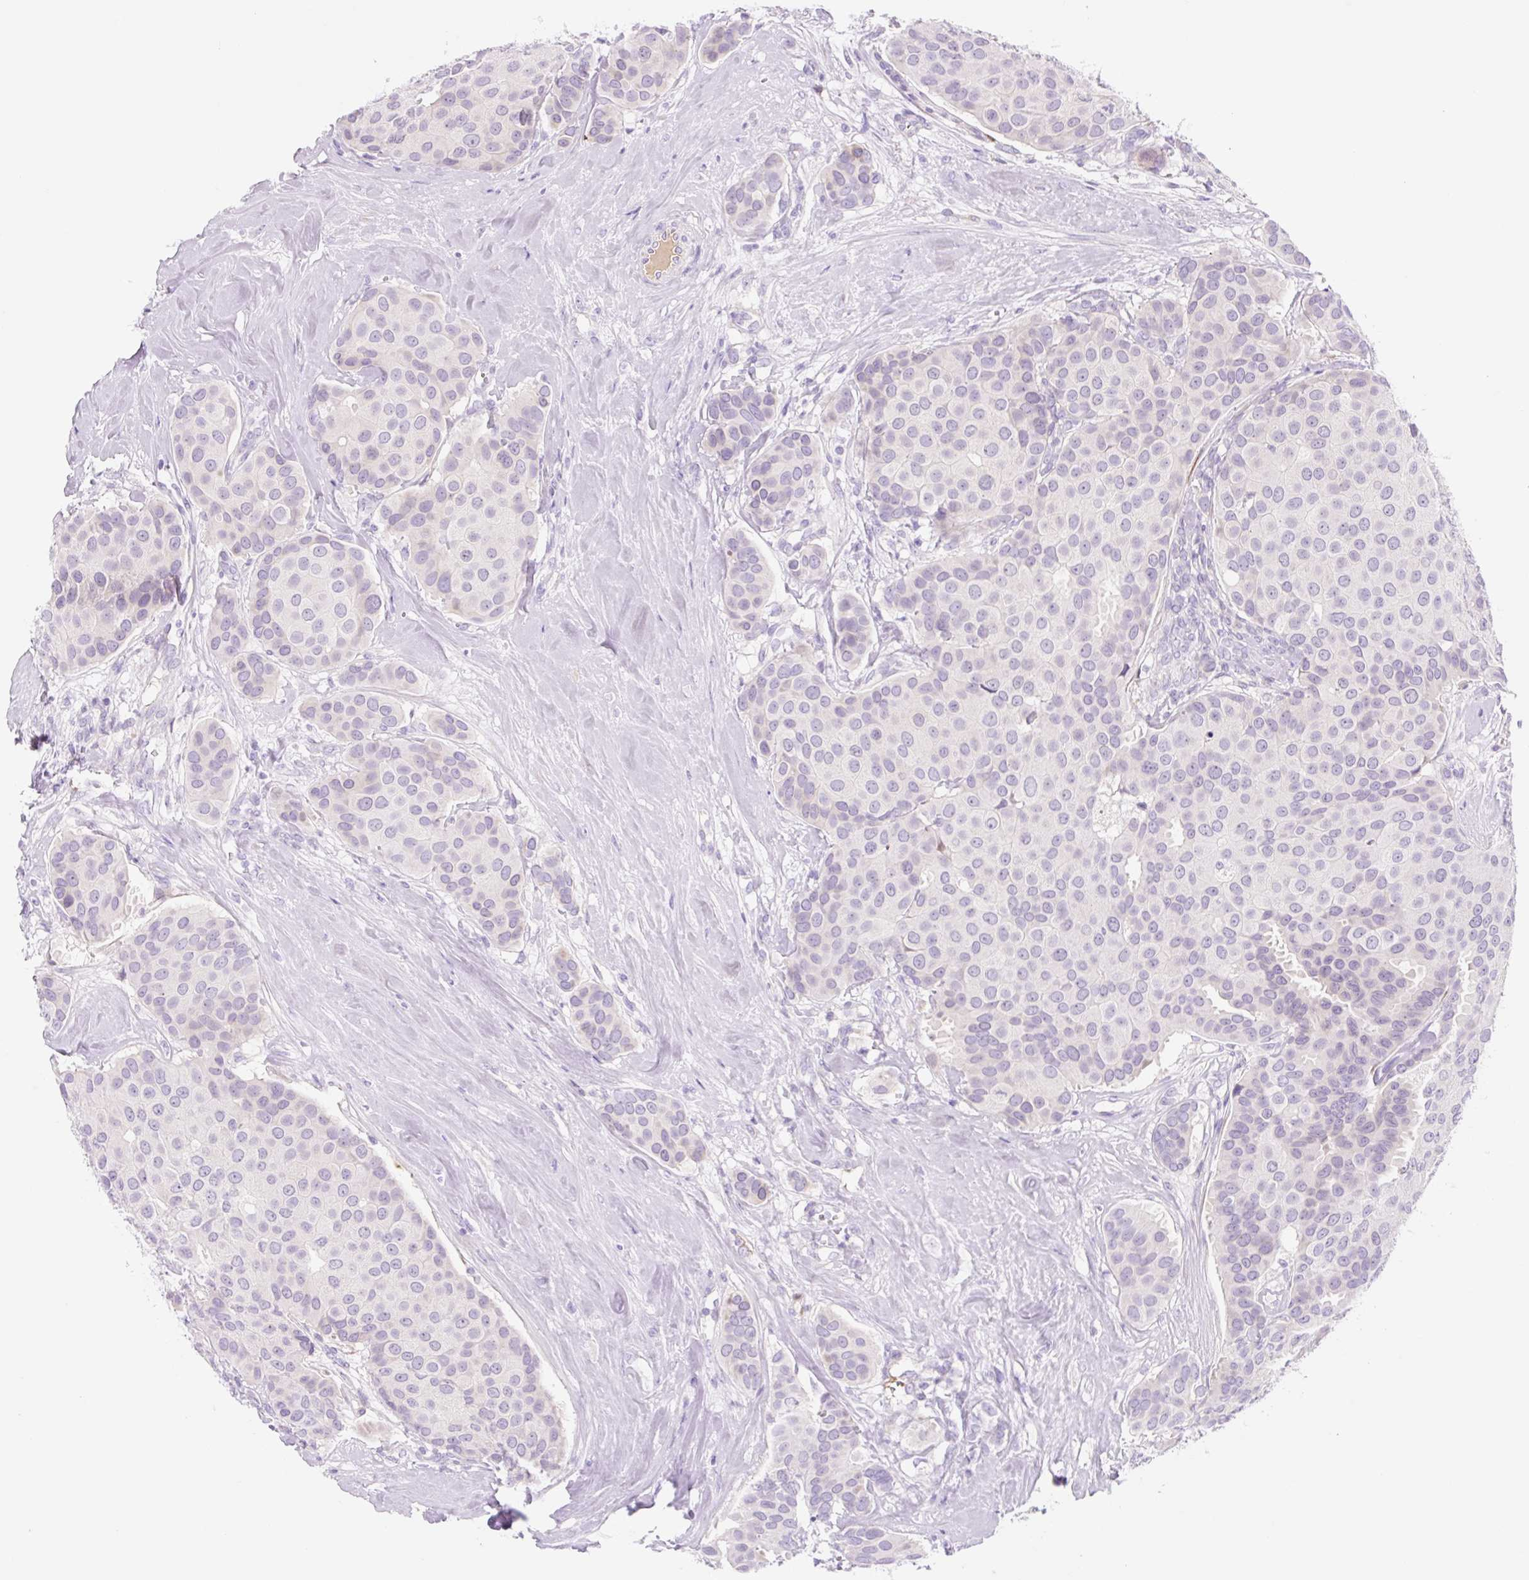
{"staining": {"intensity": "negative", "quantity": "none", "location": "none"}, "tissue": "breast cancer", "cell_type": "Tumor cells", "image_type": "cancer", "snomed": [{"axis": "morphology", "description": "Duct carcinoma"}, {"axis": "topography", "description": "Breast"}], "caption": "Immunohistochemistry (IHC) image of neoplastic tissue: human breast cancer stained with DAB displays no significant protein staining in tumor cells.", "gene": "ZNF121", "patient": {"sex": "female", "age": 70}}